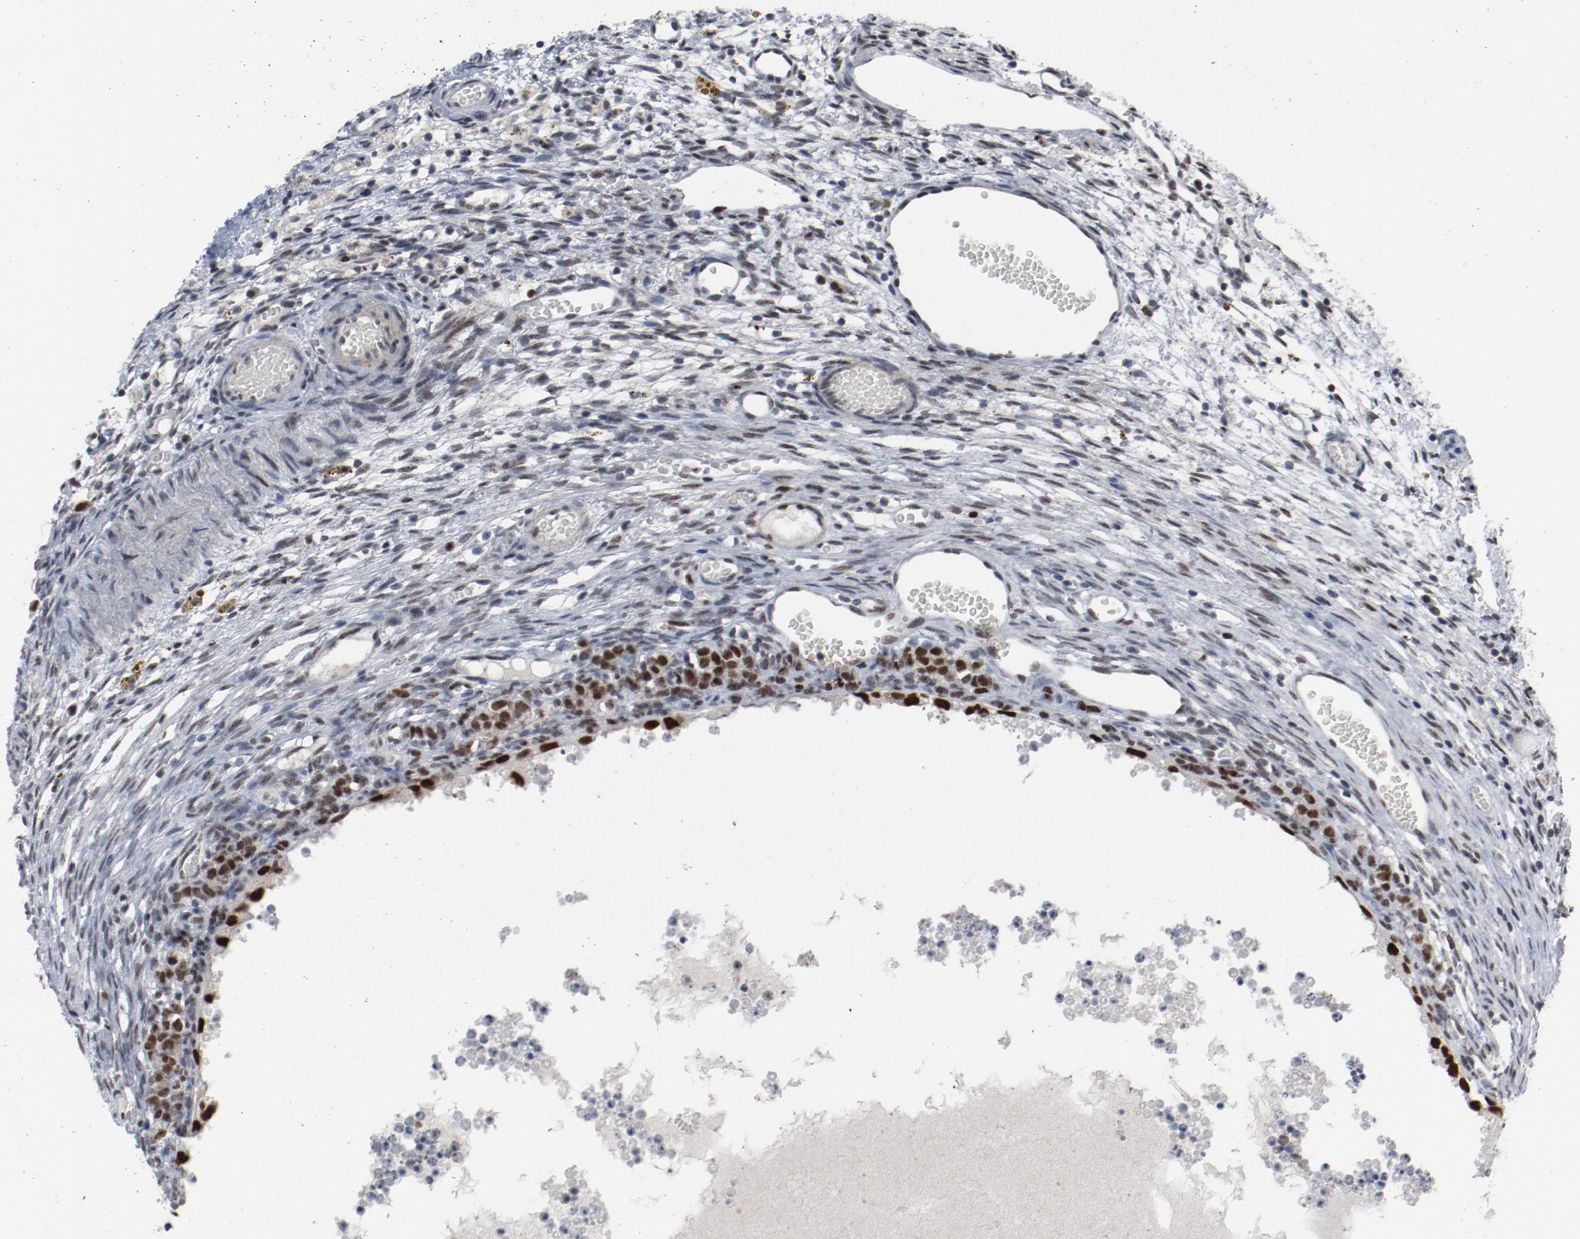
{"staining": {"intensity": "moderate", "quantity": "25%-75%", "location": "nuclear"}, "tissue": "ovary", "cell_type": "Ovarian stroma cells", "image_type": "normal", "snomed": [{"axis": "morphology", "description": "Normal tissue, NOS"}, {"axis": "topography", "description": "Ovary"}], "caption": "Unremarkable ovary exhibits moderate nuclear expression in about 25%-75% of ovarian stroma cells, visualized by immunohistochemistry.", "gene": "JMJD6", "patient": {"sex": "female", "age": 35}}